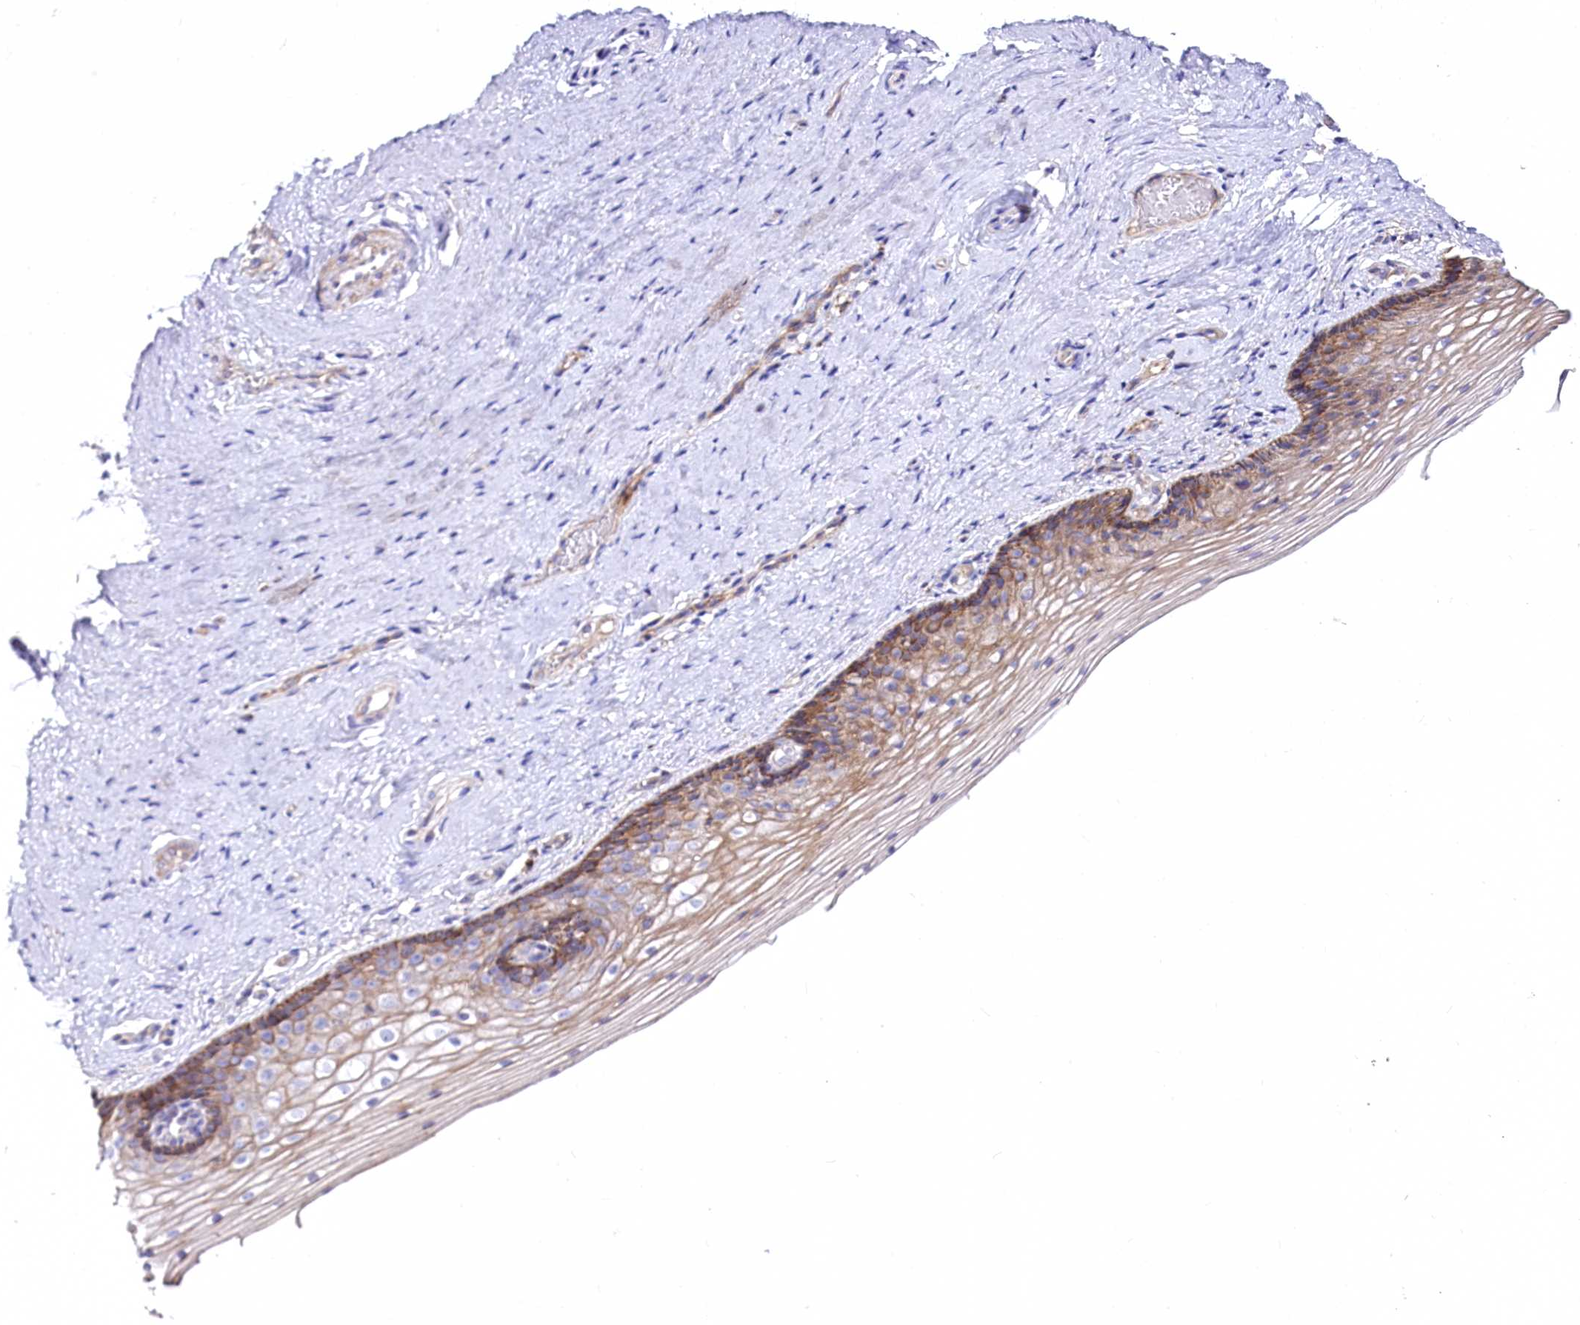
{"staining": {"intensity": "moderate", "quantity": ">75%", "location": "cytoplasmic/membranous"}, "tissue": "vagina", "cell_type": "Squamous epithelial cells", "image_type": "normal", "snomed": [{"axis": "morphology", "description": "Normal tissue, NOS"}, {"axis": "topography", "description": "Vagina"}], "caption": "Immunohistochemical staining of unremarkable vagina demonstrates >75% levels of moderate cytoplasmic/membranous protein positivity in approximately >75% of squamous epithelial cells. The staining was performed using DAB (3,3'-diaminobenzidine), with brown indicating positive protein expression. Nuclei are stained blue with hematoxylin.", "gene": "PTER", "patient": {"sex": "female", "age": 46}}